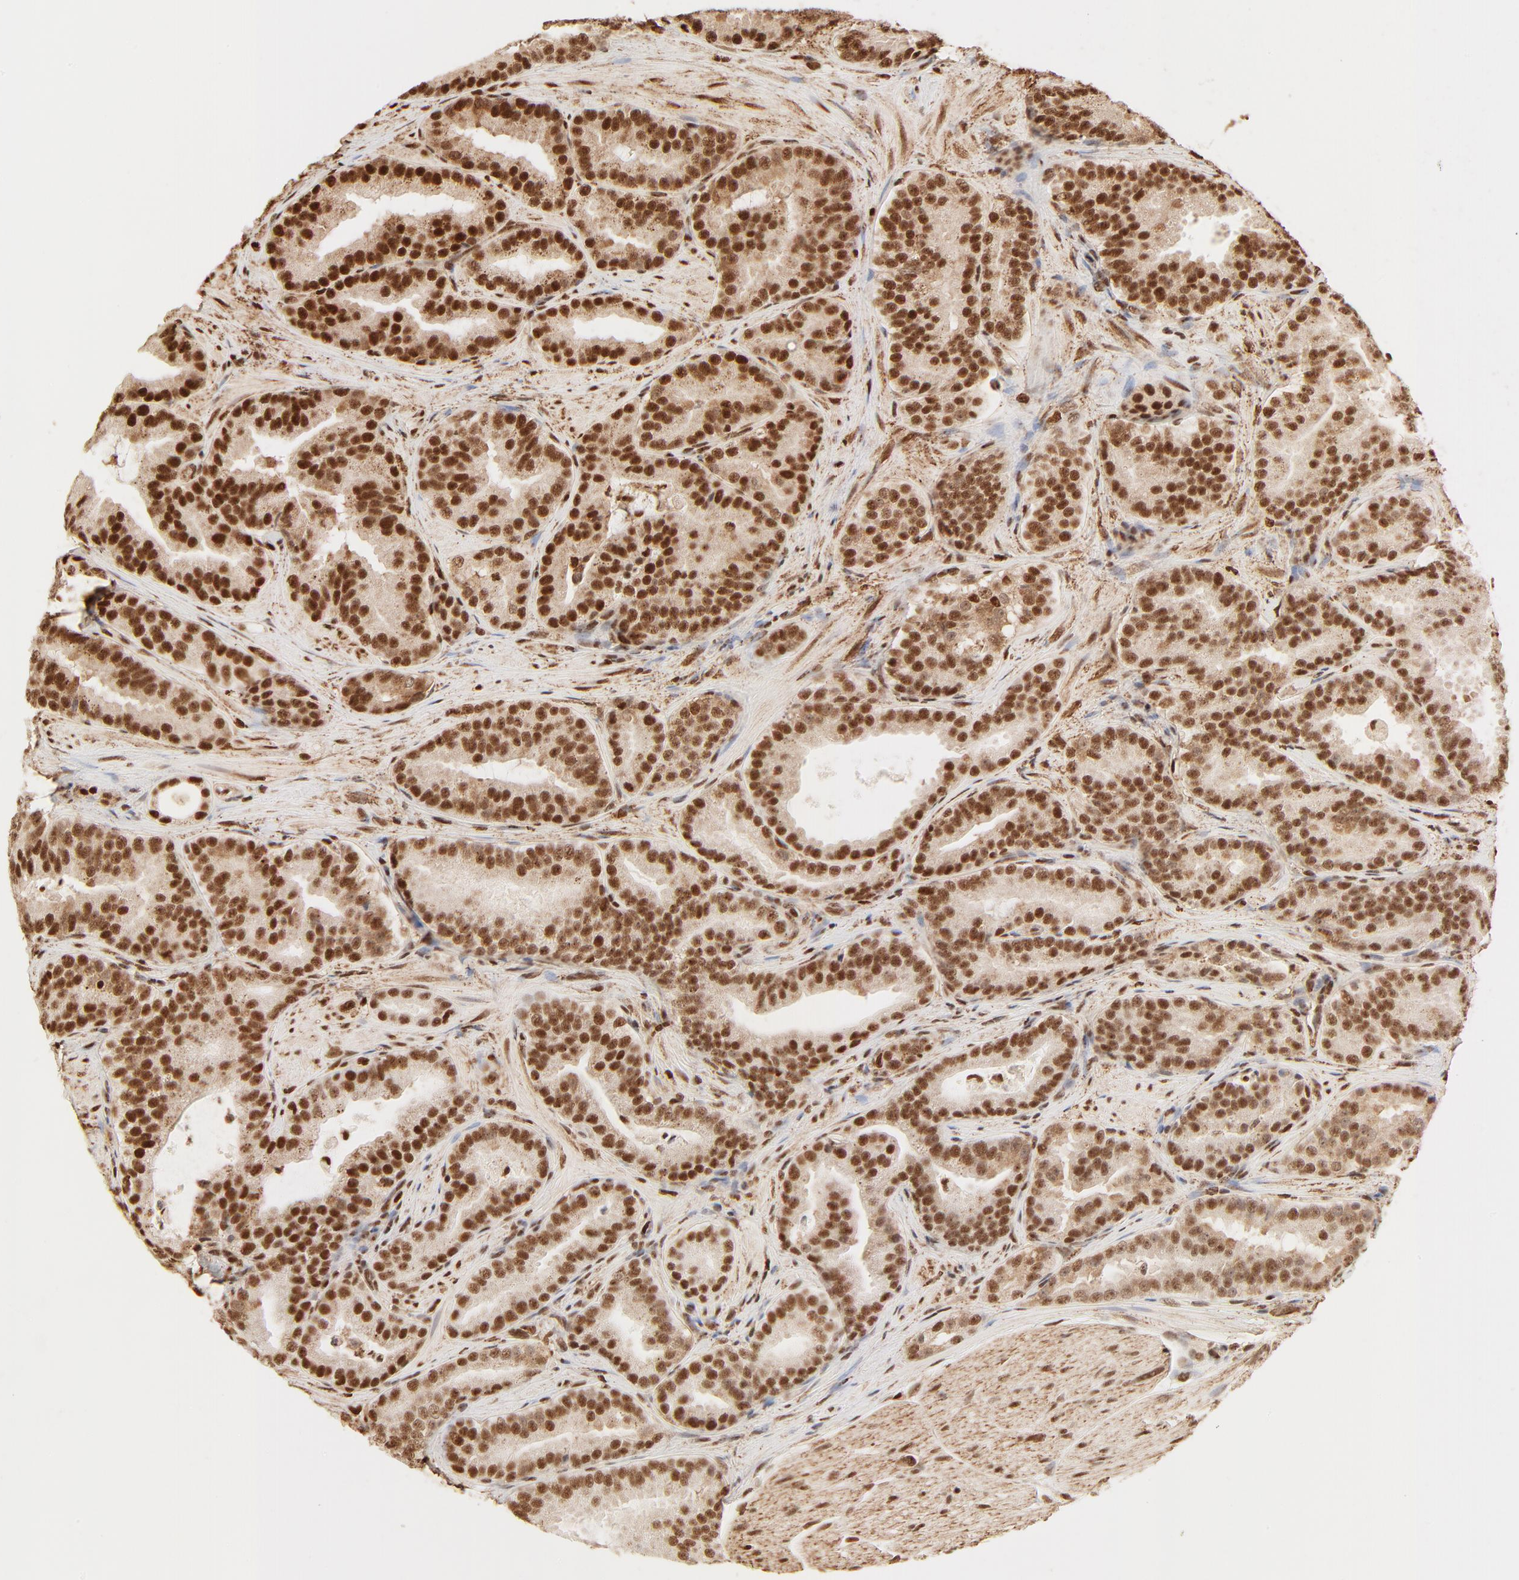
{"staining": {"intensity": "strong", "quantity": ">75%", "location": "cytoplasmic/membranous,nuclear"}, "tissue": "prostate cancer", "cell_type": "Tumor cells", "image_type": "cancer", "snomed": [{"axis": "morphology", "description": "Adenocarcinoma, Low grade"}, {"axis": "topography", "description": "Prostate"}], "caption": "A histopathology image of human low-grade adenocarcinoma (prostate) stained for a protein exhibits strong cytoplasmic/membranous and nuclear brown staining in tumor cells.", "gene": "FAM50A", "patient": {"sex": "male", "age": 59}}